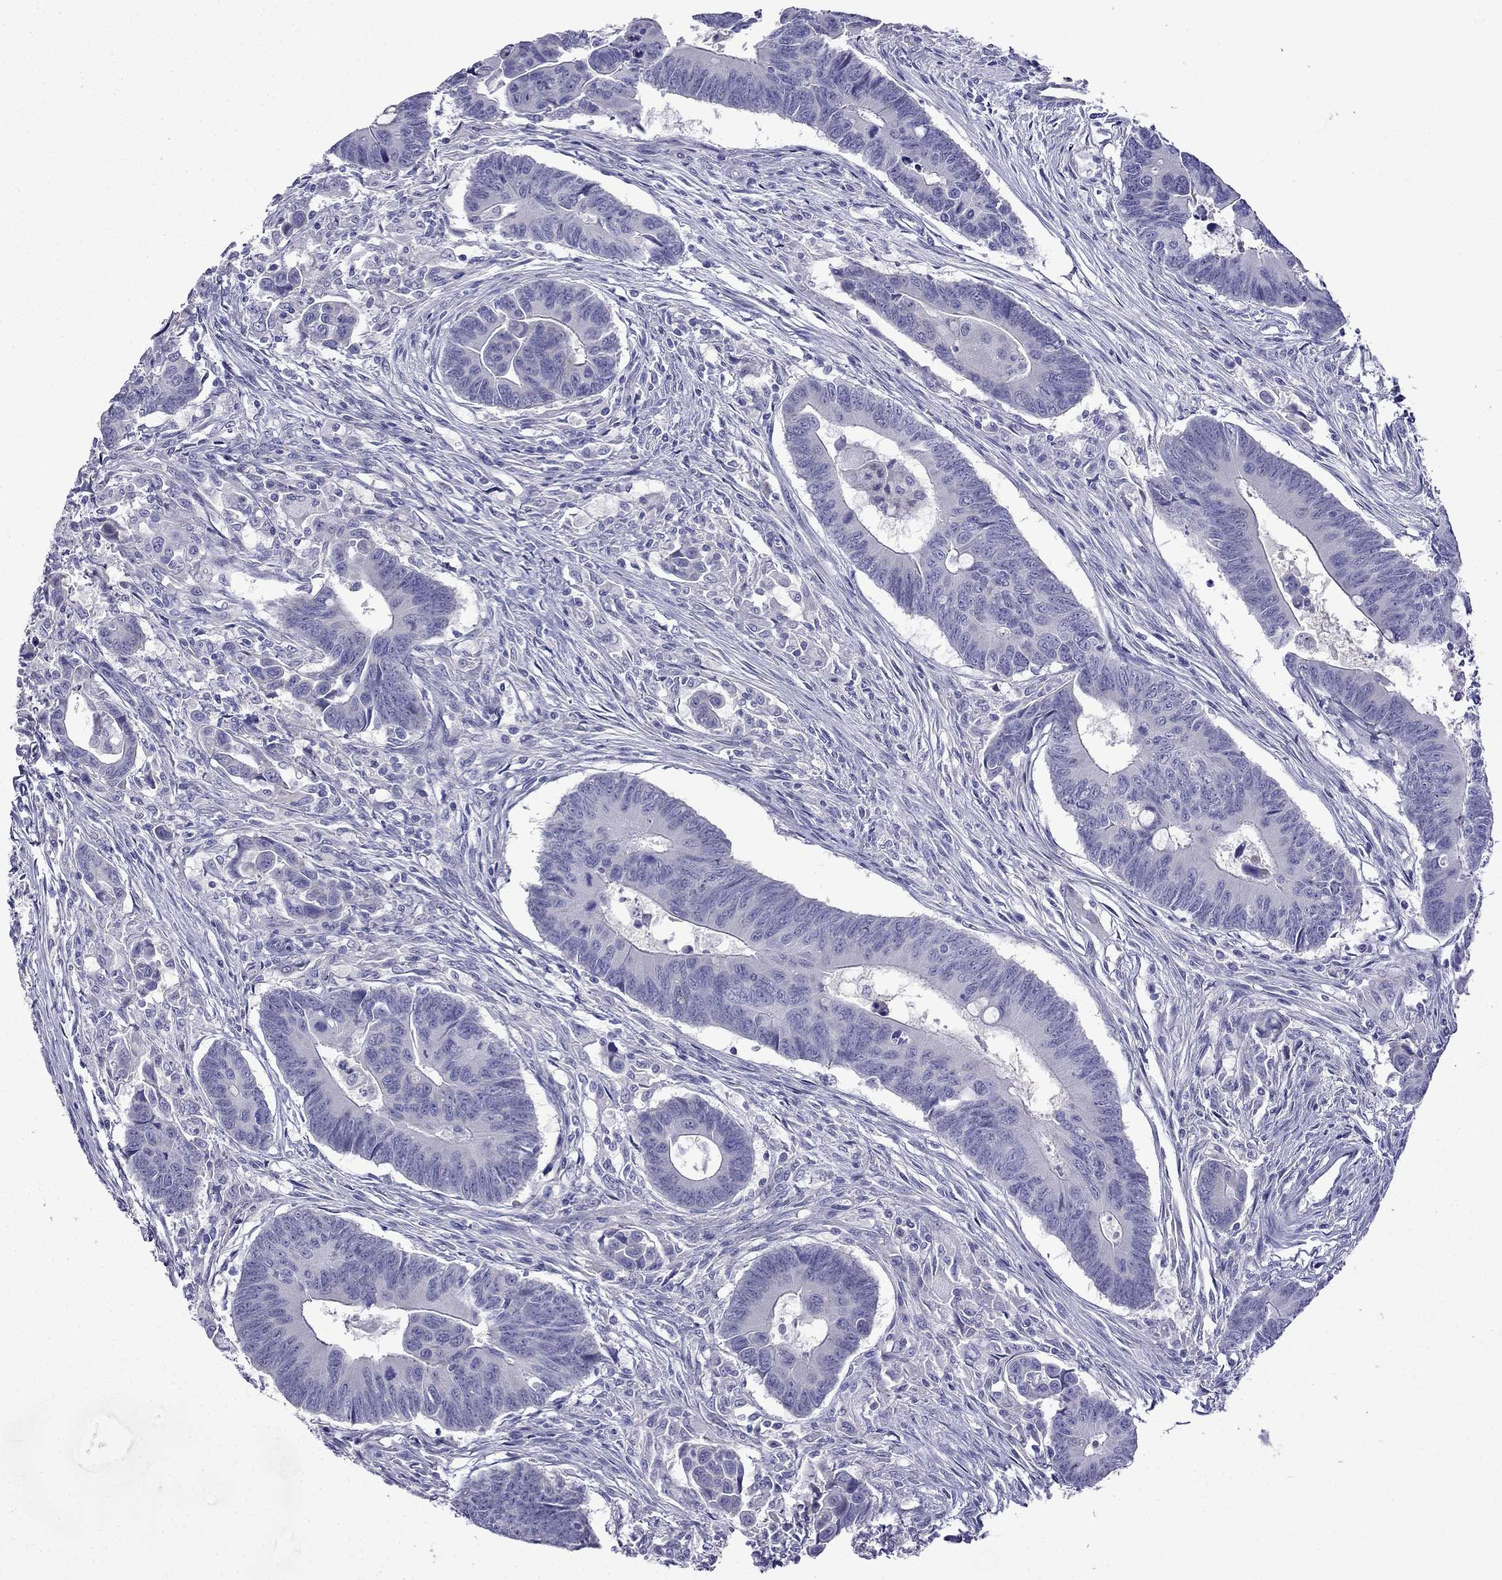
{"staining": {"intensity": "negative", "quantity": "none", "location": "none"}, "tissue": "colorectal cancer", "cell_type": "Tumor cells", "image_type": "cancer", "snomed": [{"axis": "morphology", "description": "Adenocarcinoma, NOS"}, {"axis": "topography", "description": "Rectum"}], "caption": "DAB immunohistochemical staining of human adenocarcinoma (colorectal) shows no significant staining in tumor cells.", "gene": "PATE1", "patient": {"sex": "male", "age": 67}}